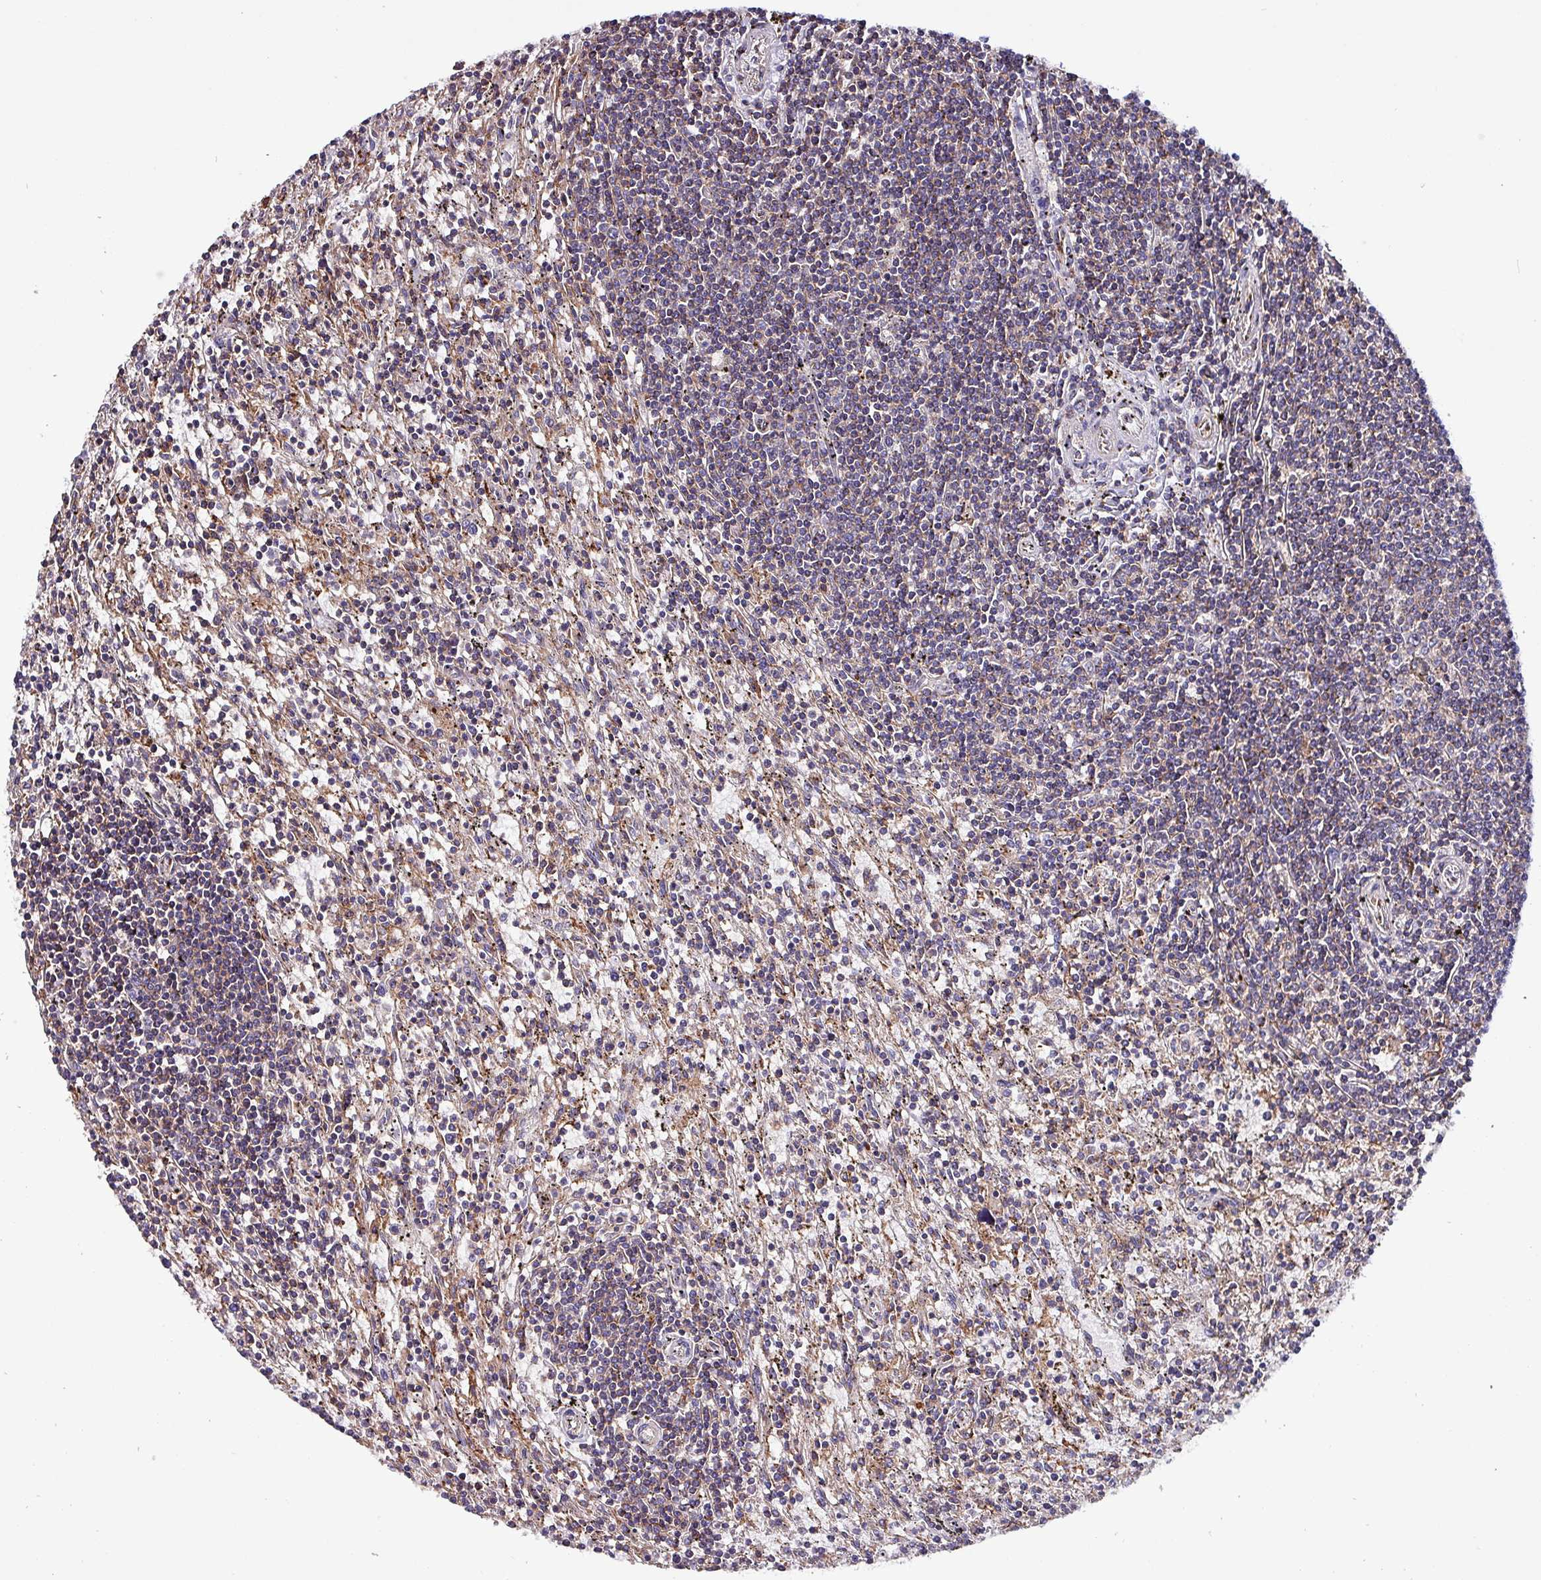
{"staining": {"intensity": "negative", "quantity": "none", "location": "none"}, "tissue": "lymphoma", "cell_type": "Tumor cells", "image_type": "cancer", "snomed": [{"axis": "morphology", "description": "Malignant lymphoma, non-Hodgkin's type, Low grade"}, {"axis": "topography", "description": "Spleen"}], "caption": "Protein analysis of lymphoma shows no significant expression in tumor cells.", "gene": "VAMP4", "patient": {"sex": "male", "age": 76}}